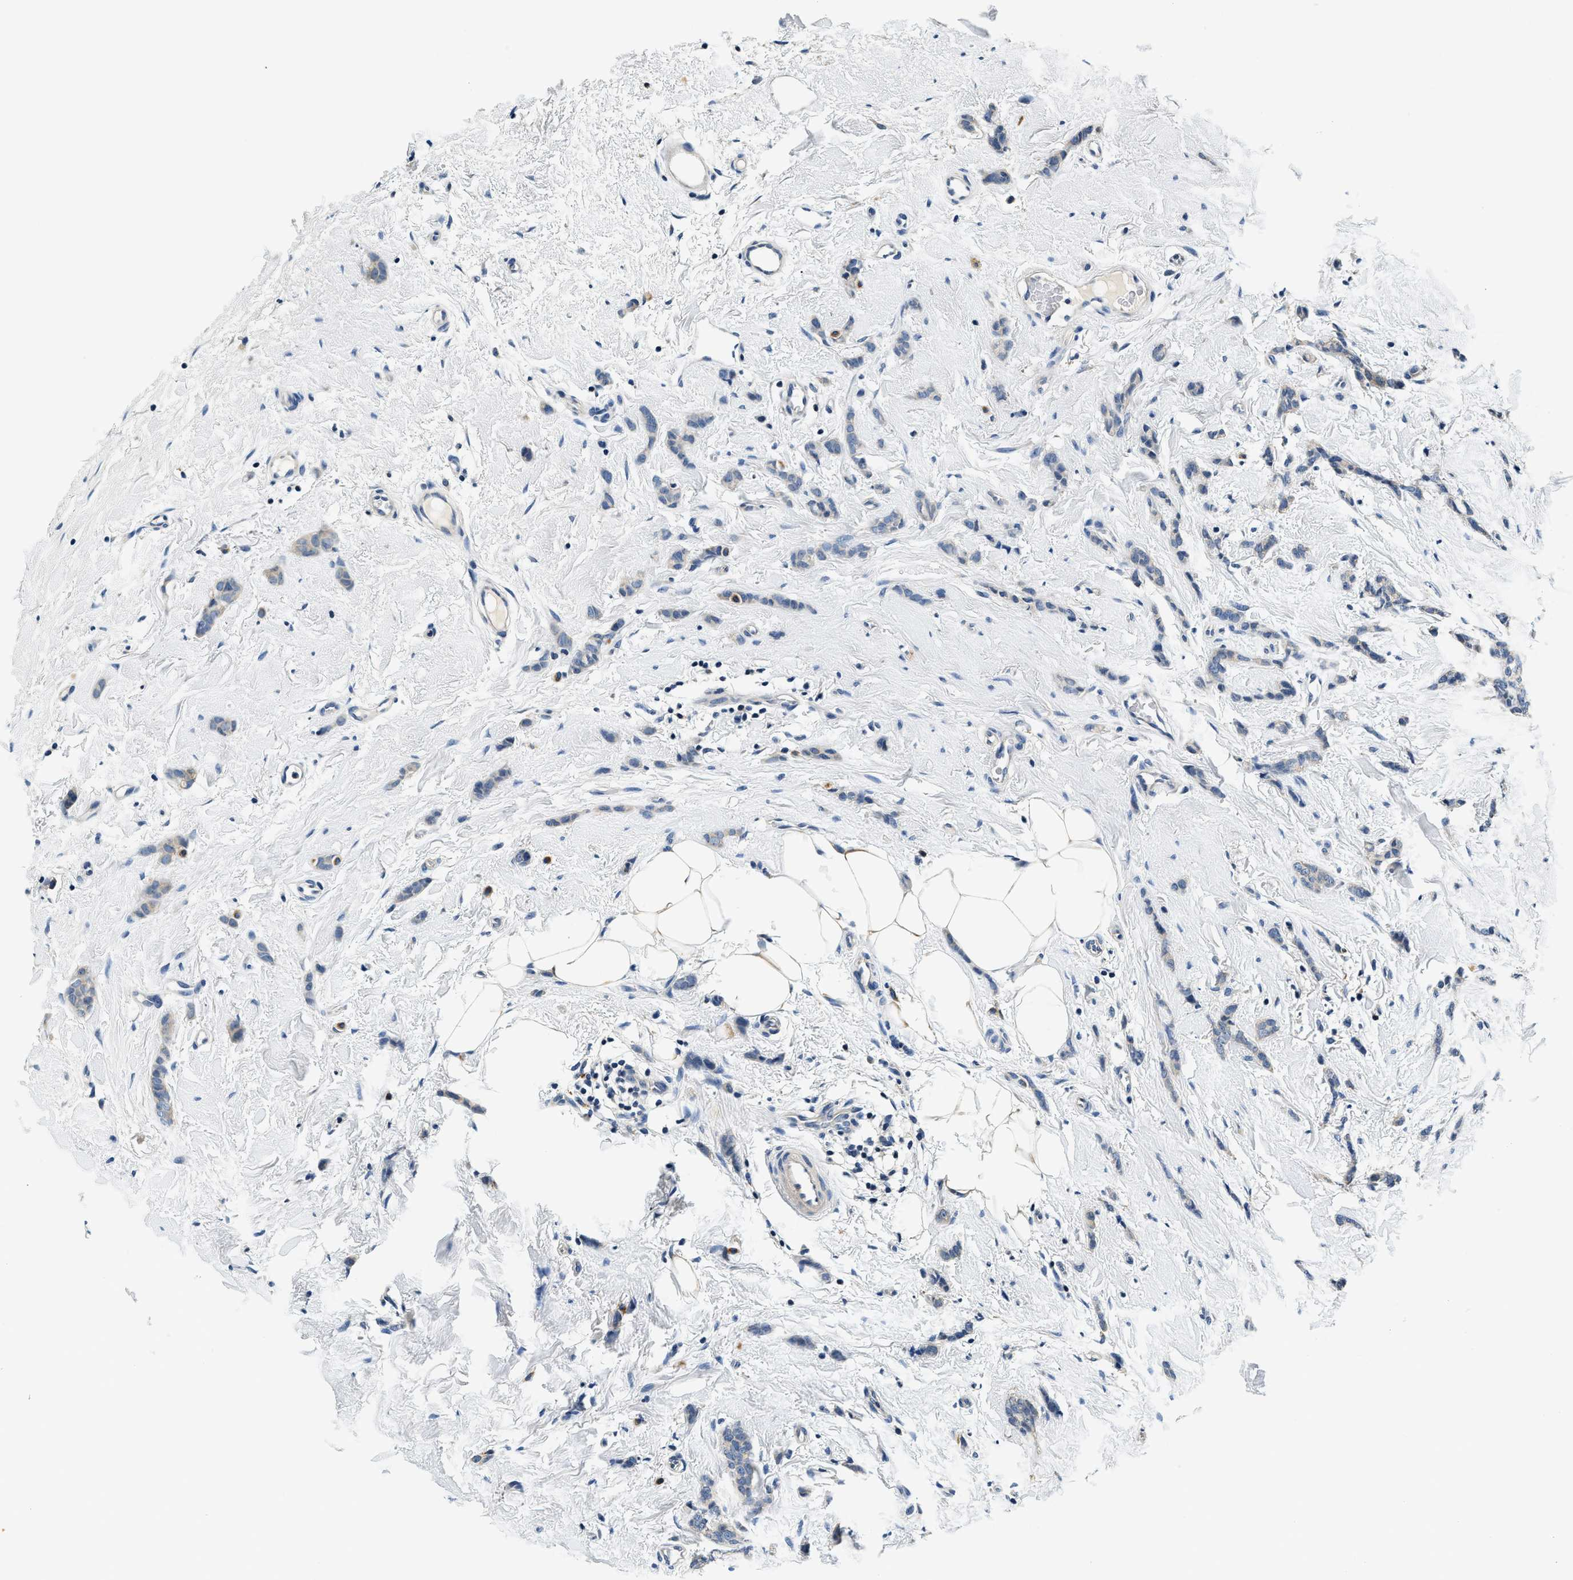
{"staining": {"intensity": "negative", "quantity": "none", "location": "none"}, "tissue": "breast cancer", "cell_type": "Tumor cells", "image_type": "cancer", "snomed": [{"axis": "morphology", "description": "Lobular carcinoma"}, {"axis": "topography", "description": "Skin"}, {"axis": "topography", "description": "Breast"}], "caption": "High power microscopy histopathology image of an IHC image of lobular carcinoma (breast), revealing no significant expression in tumor cells.", "gene": "RESF1", "patient": {"sex": "female", "age": 46}}